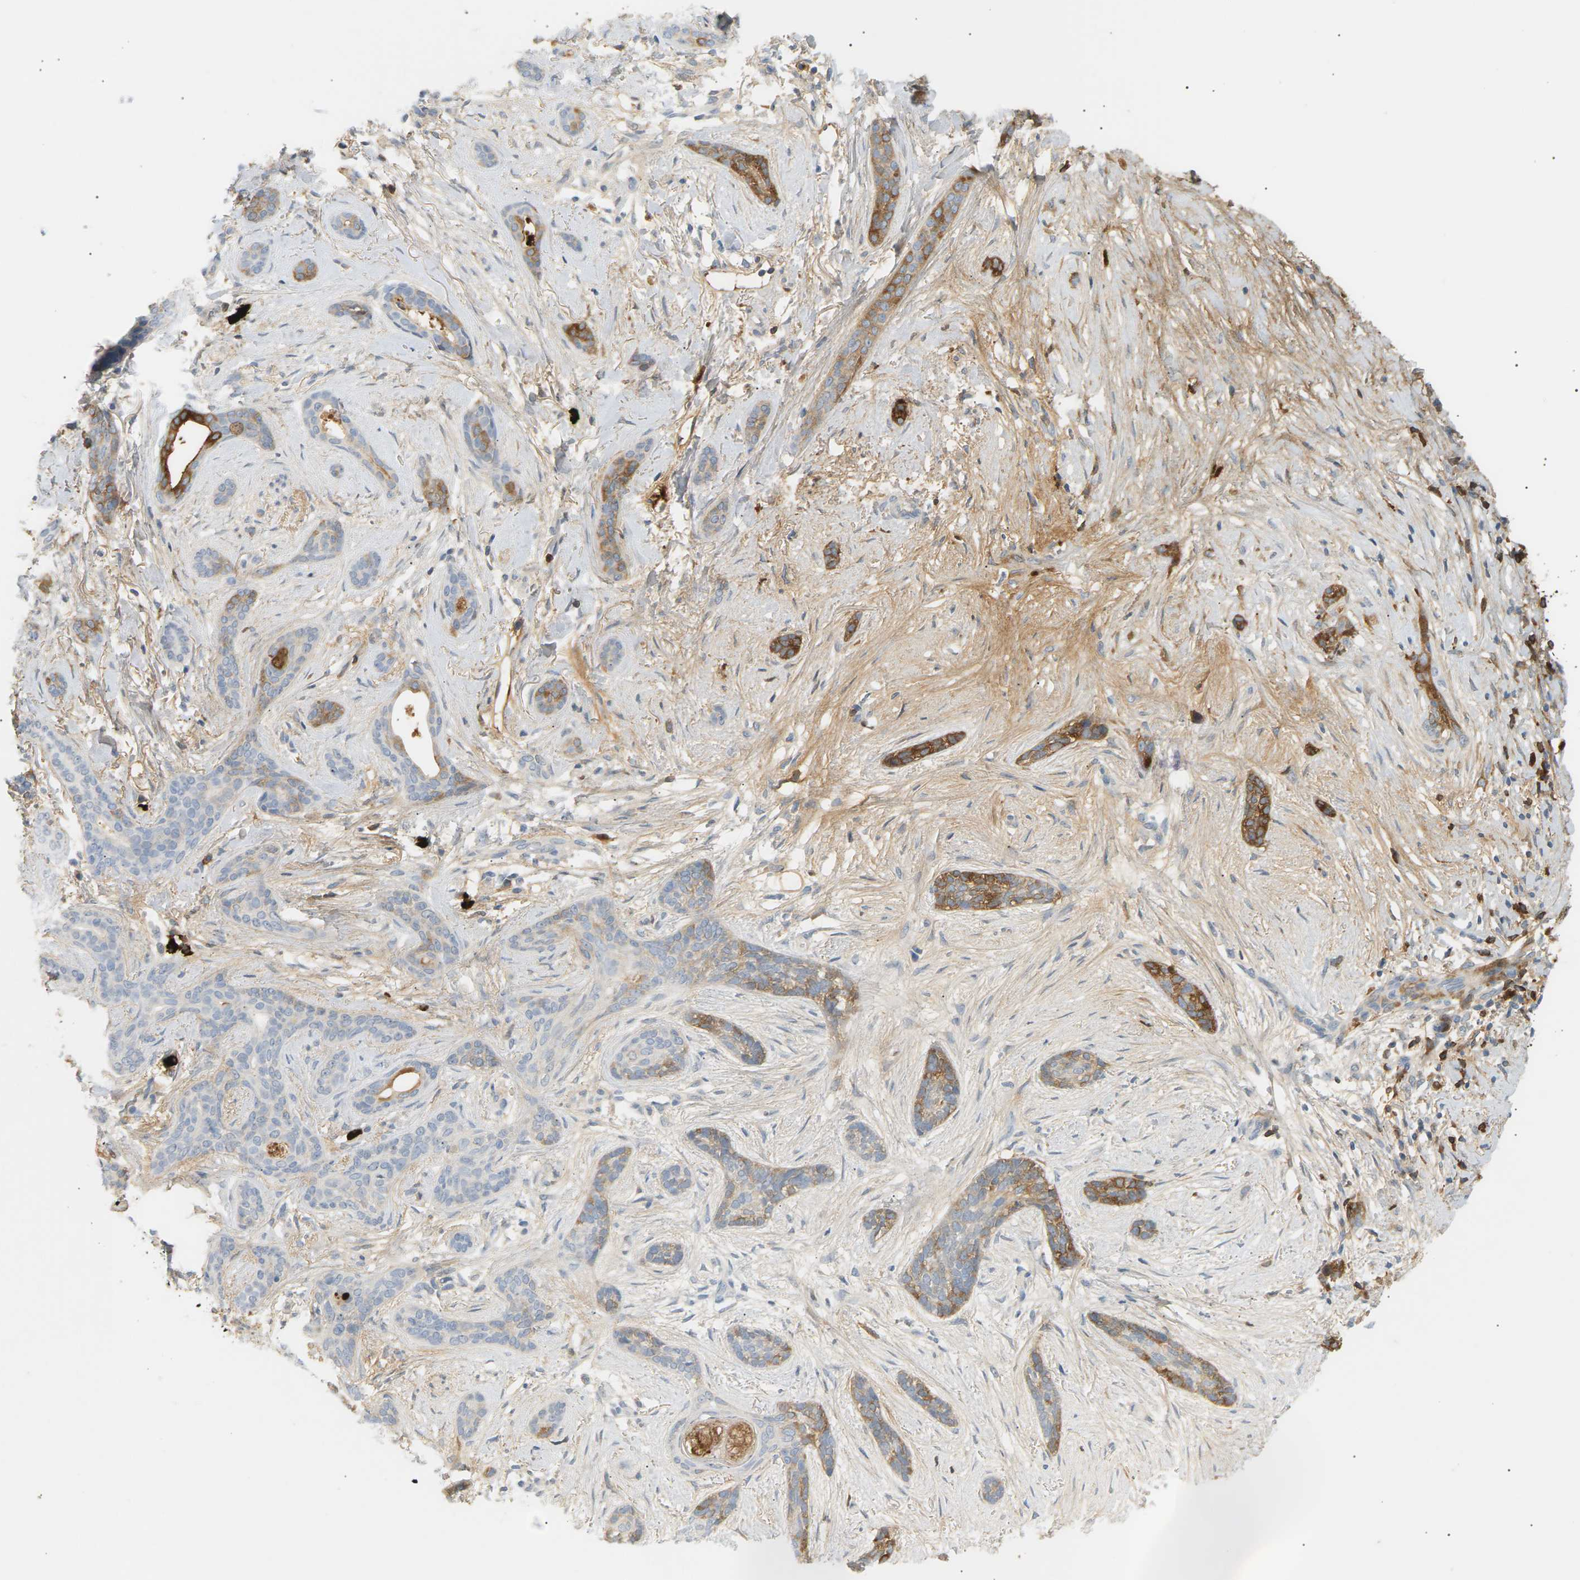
{"staining": {"intensity": "moderate", "quantity": "25%-75%", "location": "cytoplasmic/membranous"}, "tissue": "skin cancer", "cell_type": "Tumor cells", "image_type": "cancer", "snomed": [{"axis": "morphology", "description": "Basal cell carcinoma"}, {"axis": "morphology", "description": "Adnexal tumor, benign"}, {"axis": "topography", "description": "Skin"}], "caption": "The histopathology image displays a brown stain indicating the presence of a protein in the cytoplasmic/membranous of tumor cells in basal cell carcinoma (skin).", "gene": "IGLC3", "patient": {"sex": "female", "age": 42}}